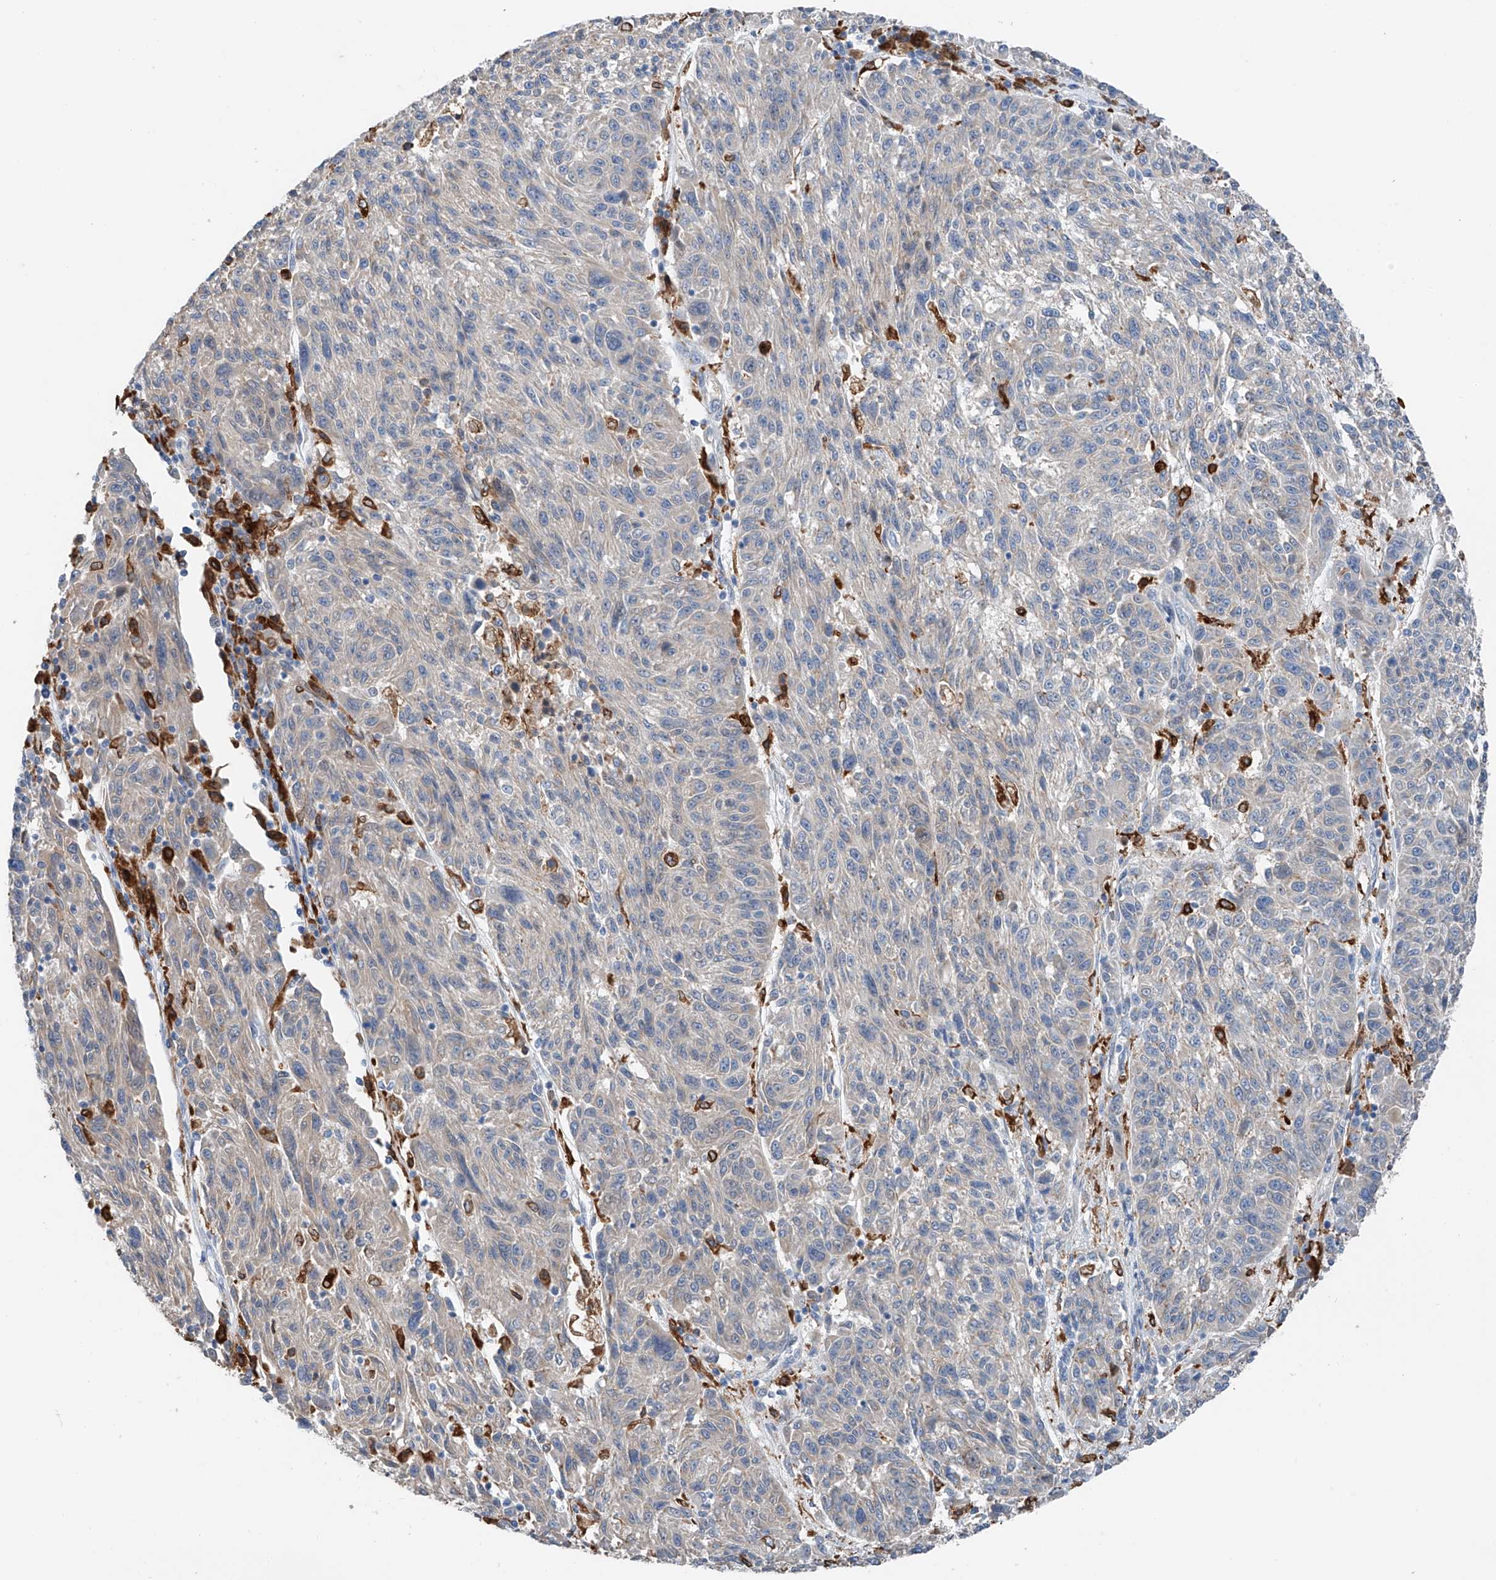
{"staining": {"intensity": "negative", "quantity": "none", "location": "none"}, "tissue": "melanoma", "cell_type": "Tumor cells", "image_type": "cancer", "snomed": [{"axis": "morphology", "description": "Malignant melanoma, NOS"}, {"axis": "topography", "description": "Skin"}], "caption": "Immunohistochemistry (IHC) of melanoma displays no expression in tumor cells.", "gene": "TBXAS1", "patient": {"sex": "male", "age": 53}}